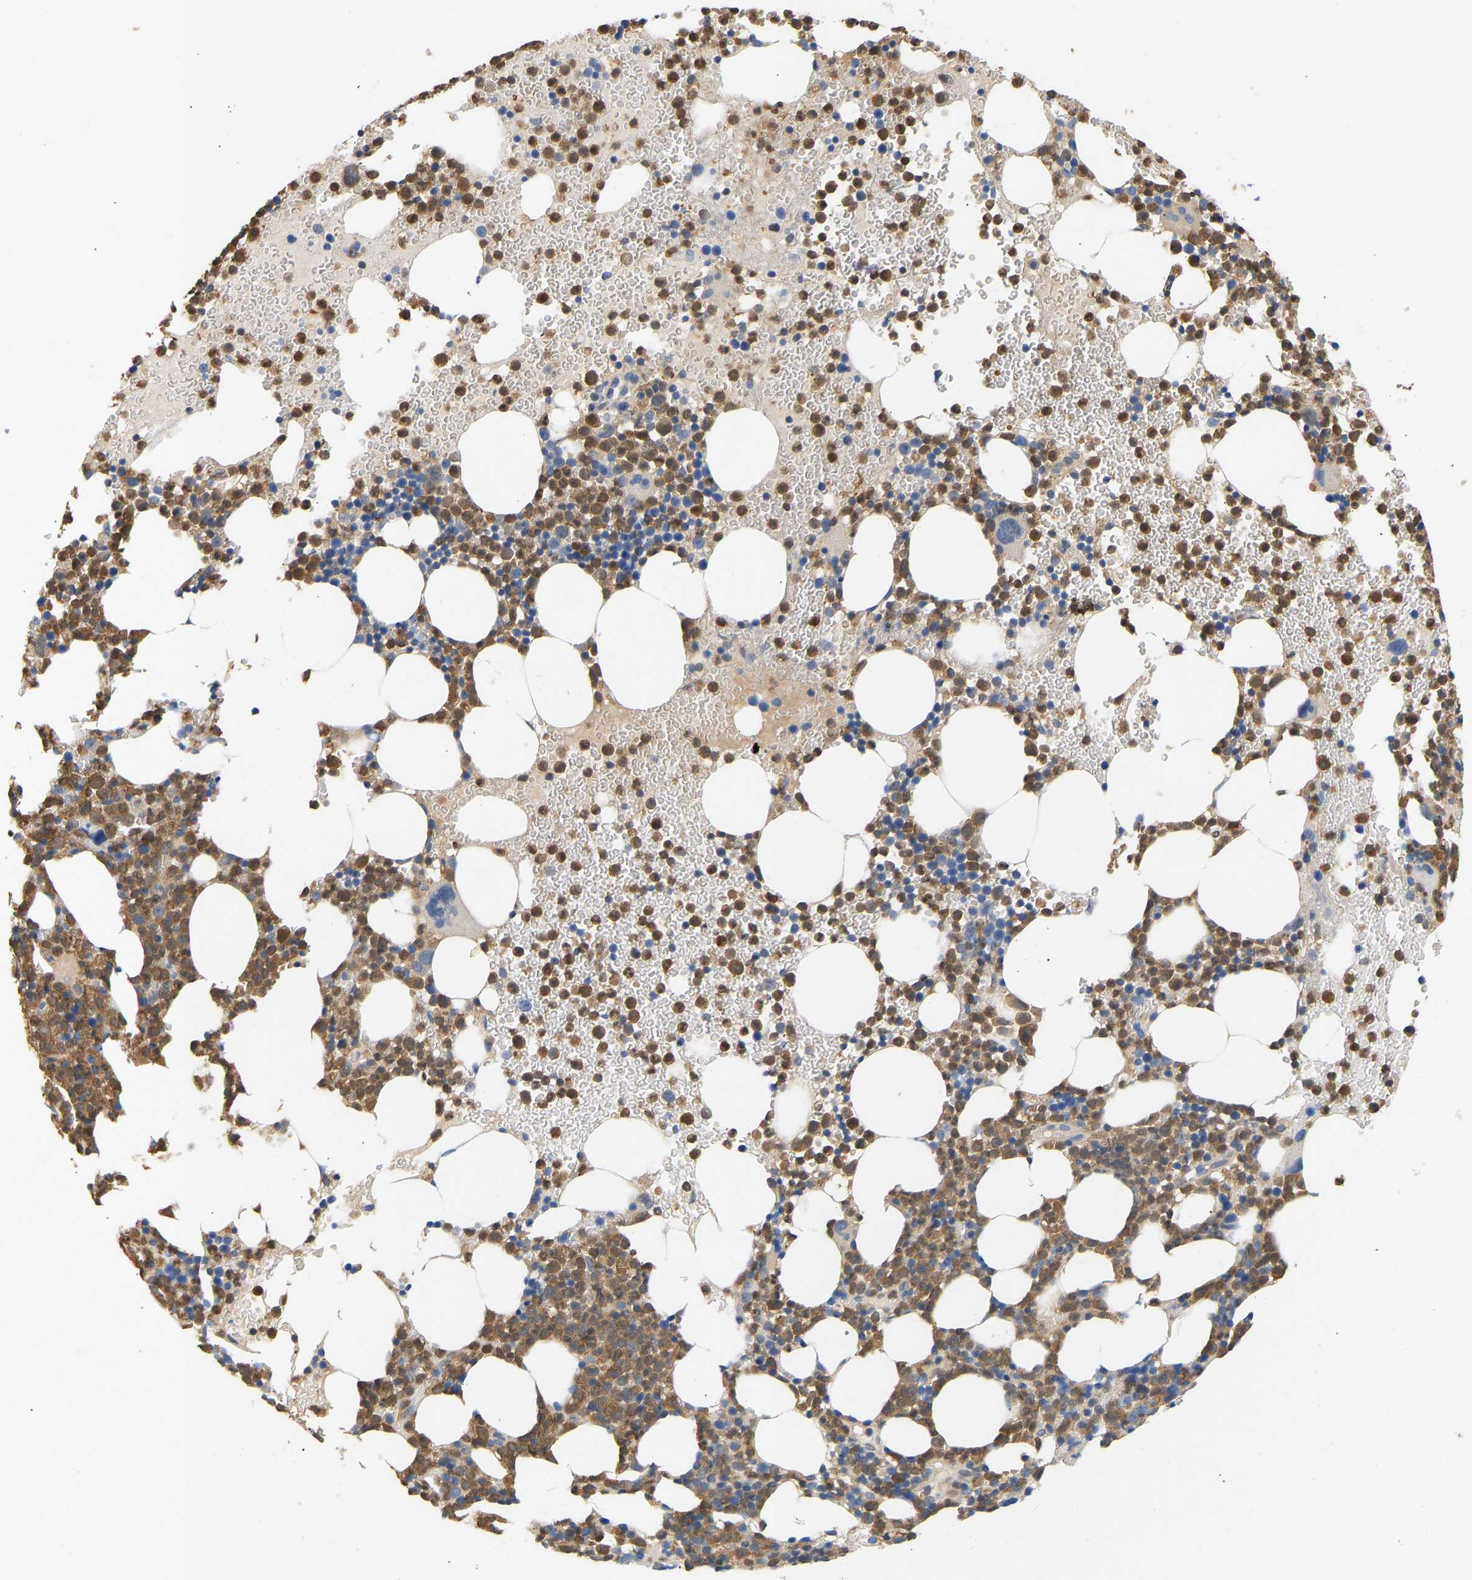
{"staining": {"intensity": "moderate", "quantity": ">75%", "location": "cytoplasmic/membranous"}, "tissue": "bone marrow", "cell_type": "Hematopoietic cells", "image_type": "normal", "snomed": [{"axis": "morphology", "description": "Normal tissue, NOS"}, {"axis": "morphology", "description": "Inflammation, NOS"}, {"axis": "topography", "description": "Bone marrow"}], "caption": "Bone marrow was stained to show a protein in brown. There is medium levels of moderate cytoplasmic/membranous positivity in about >75% of hematopoietic cells.", "gene": "ENO1", "patient": {"sex": "female", "age": 67}}